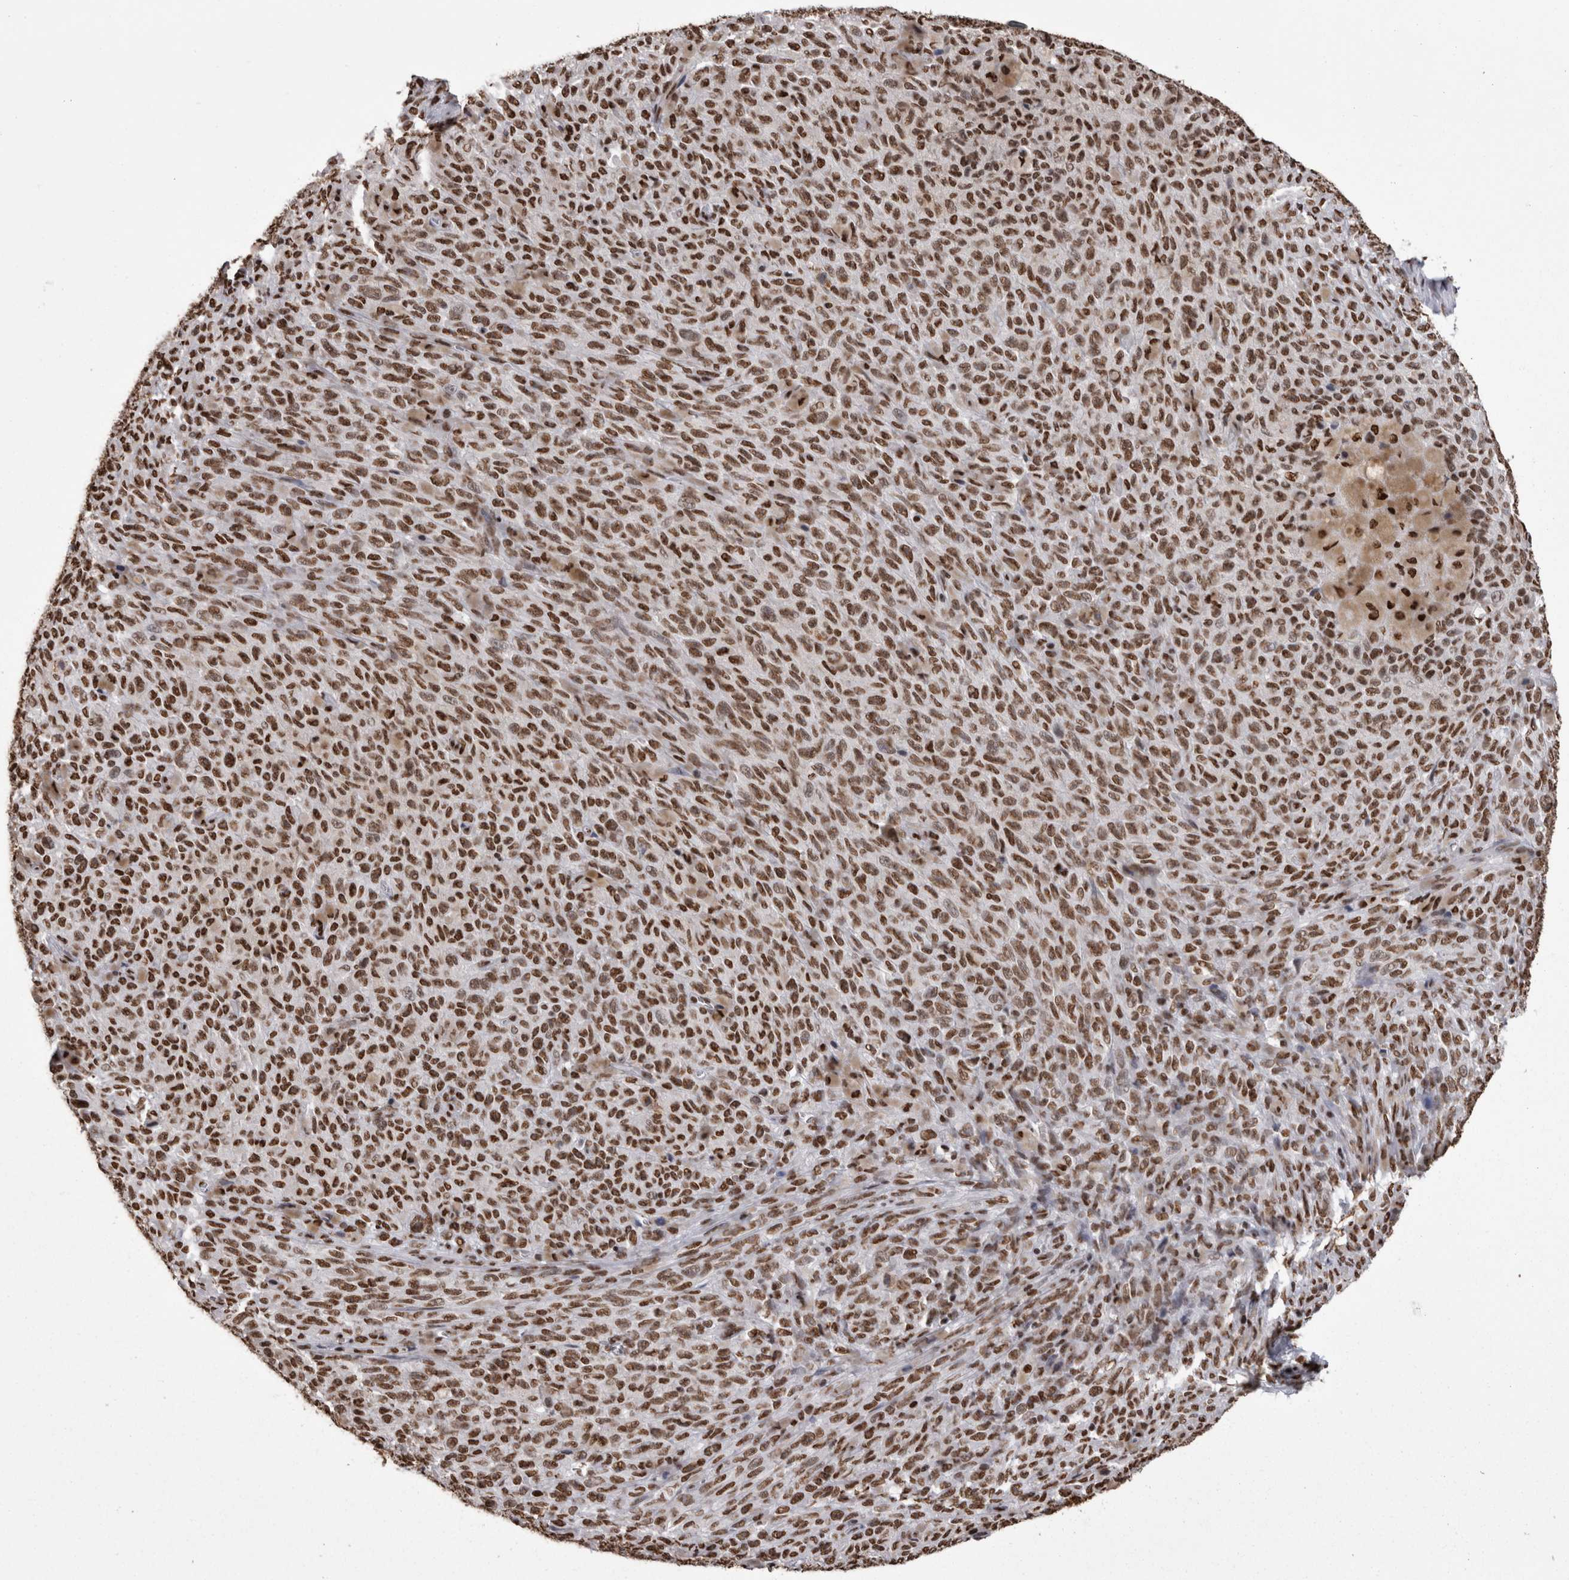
{"staining": {"intensity": "moderate", "quantity": ">75%", "location": "nuclear"}, "tissue": "melanoma", "cell_type": "Tumor cells", "image_type": "cancer", "snomed": [{"axis": "morphology", "description": "Malignant melanoma, NOS"}, {"axis": "topography", "description": "Skin"}], "caption": "A brown stain labels moderate nuclear positivity of a protein in human melanoma tumor cells.", "gene": "HNRNPM", "patient": {"sex": "female", "age": 82}}